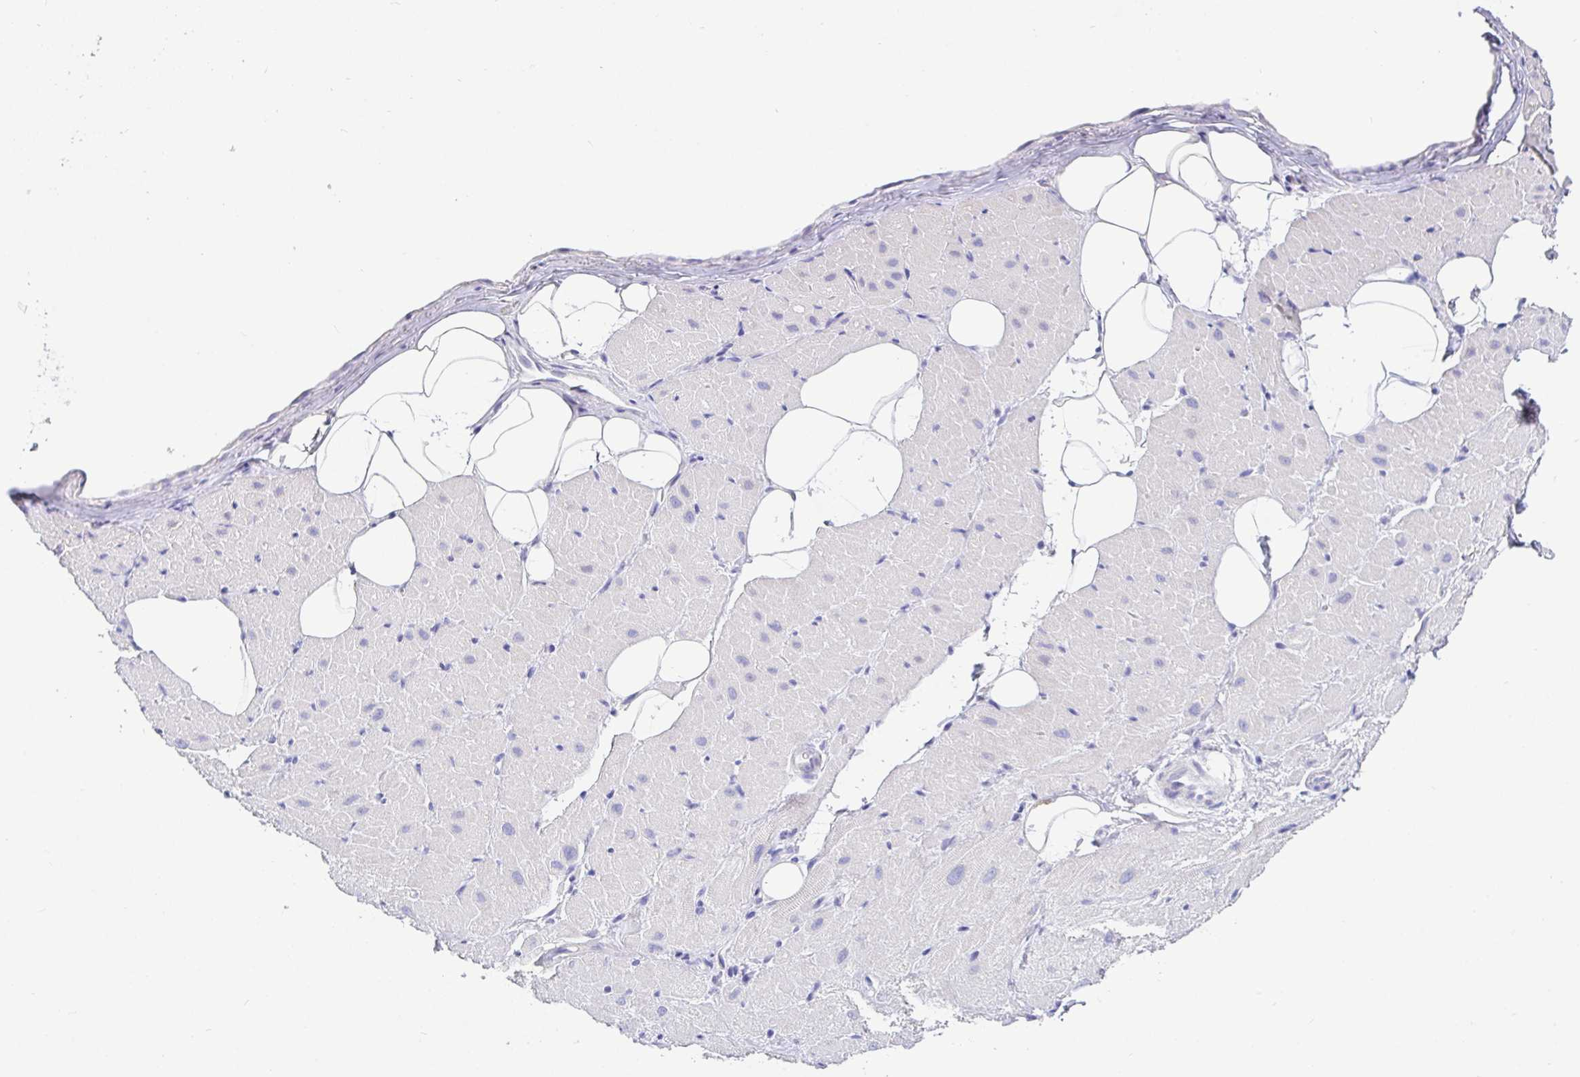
{"staining": {"intensity": "negative", "quantity": "none", "location": "none"}, "tissue": "heart muscle", "cell_type": "Cardiomyocytes", "image_type": "normal", "snomed": [{"axis": "morphology", "description": "Normal tissue, NOS"}, {"axis": "topography", "description": "Heart"}], "caption": "Immunohistochemistry (IHC) micrograph of benign human heart muscle stained for a protein (brown), which demonstrates no staining in cardiomyocytes.", "gene": "TPTE", "patient": {"sex": "male", "age": 62}}